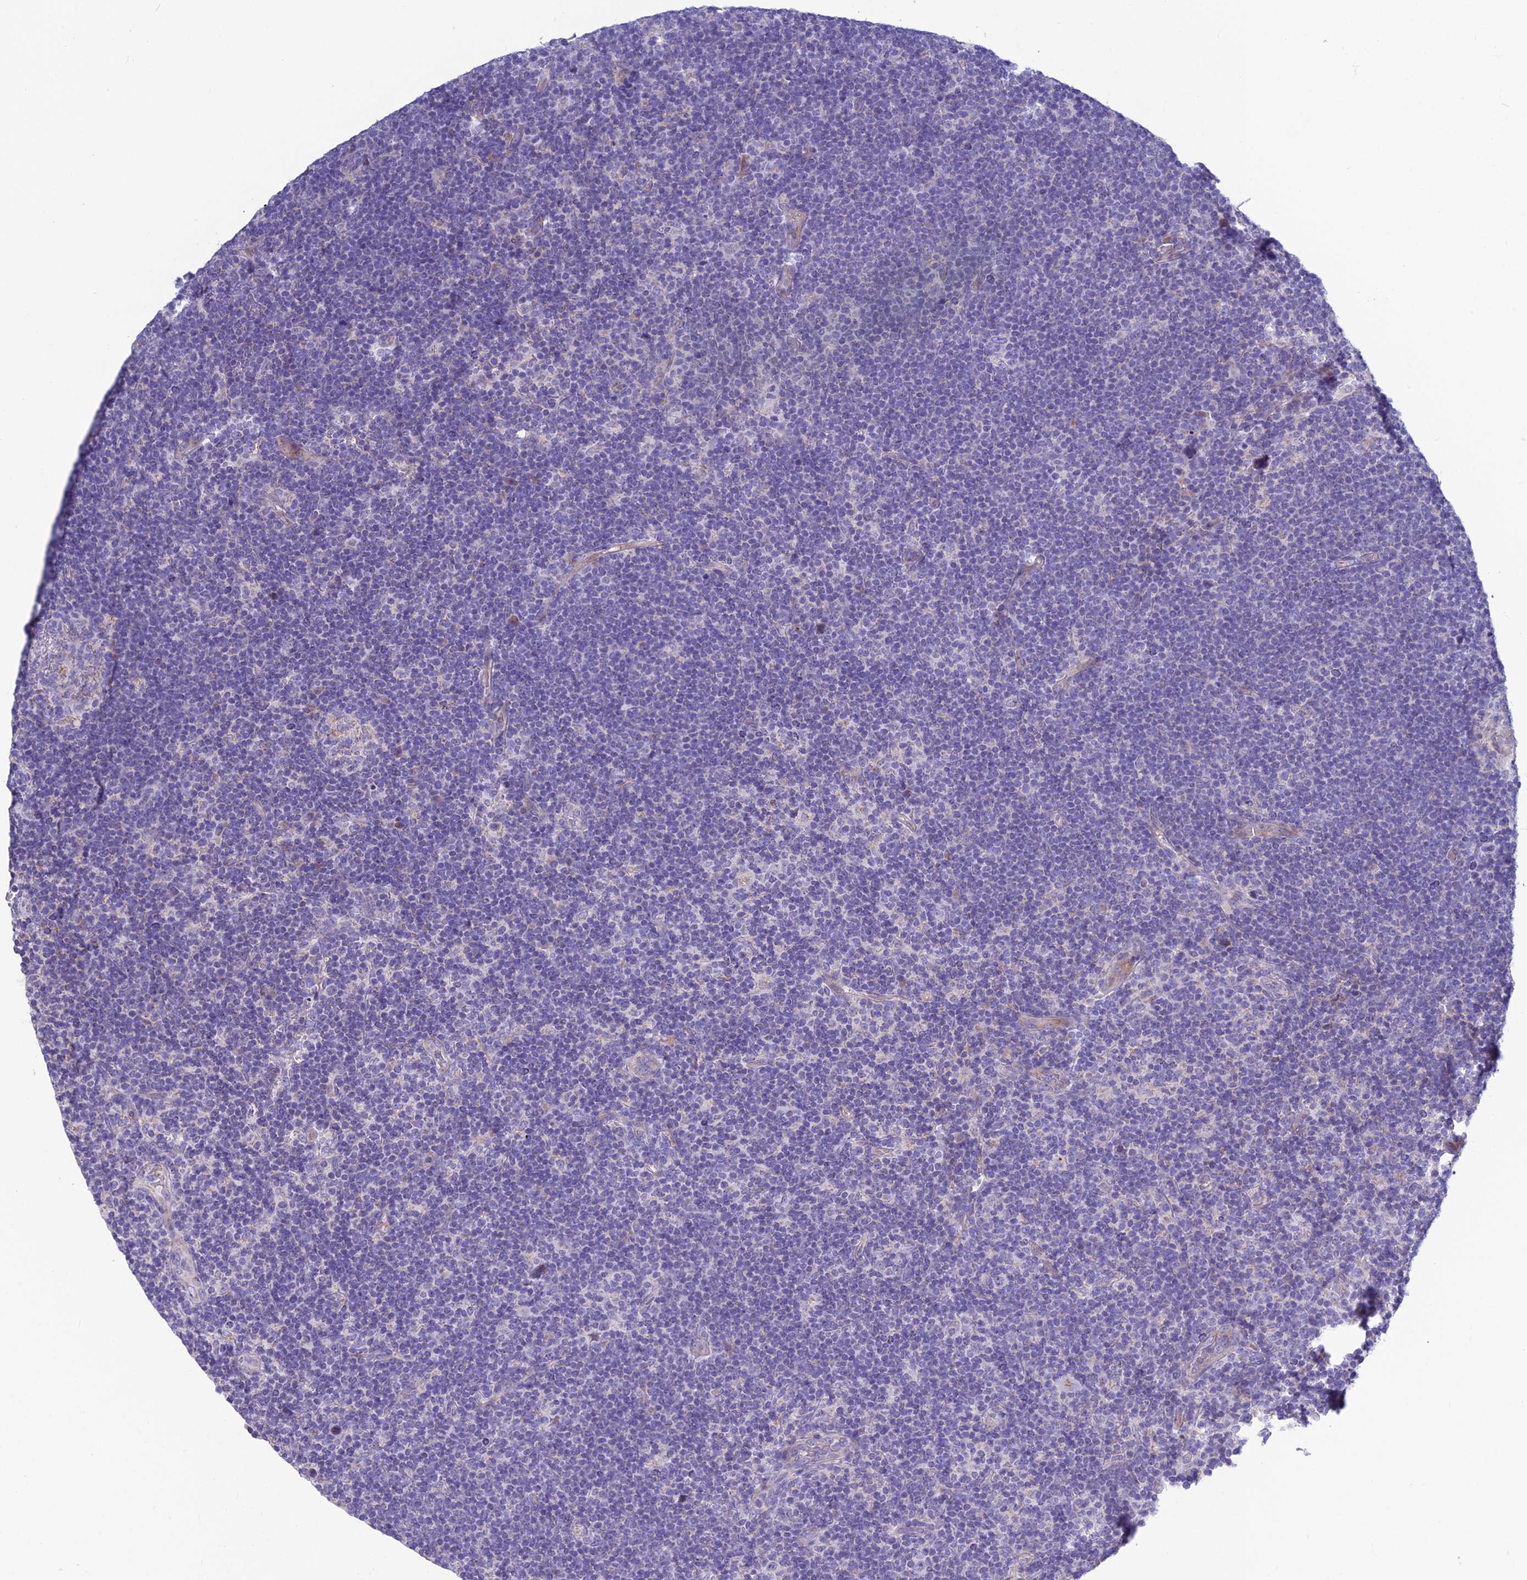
{"staining": {"intensity": "negative", "quantity": "none", "location": "none"}, "tissue": "lymphoma", "cell_type": "Tumor cells", "image_type": "cancer", "snomed": [{"axis": "morphology", "description": "Hodgkin's disease, NOS"}, {"axis": "topography", "description": "Lymph node"}], "caption": "Immunohistochemistry photomicrograph of neoplastic tissue: human lymphoma stained with DAB demonstrates no significant protein staining in tumor cells.", "gene": "BHMT2", "patient": {"sex": "female", "age": 57}}